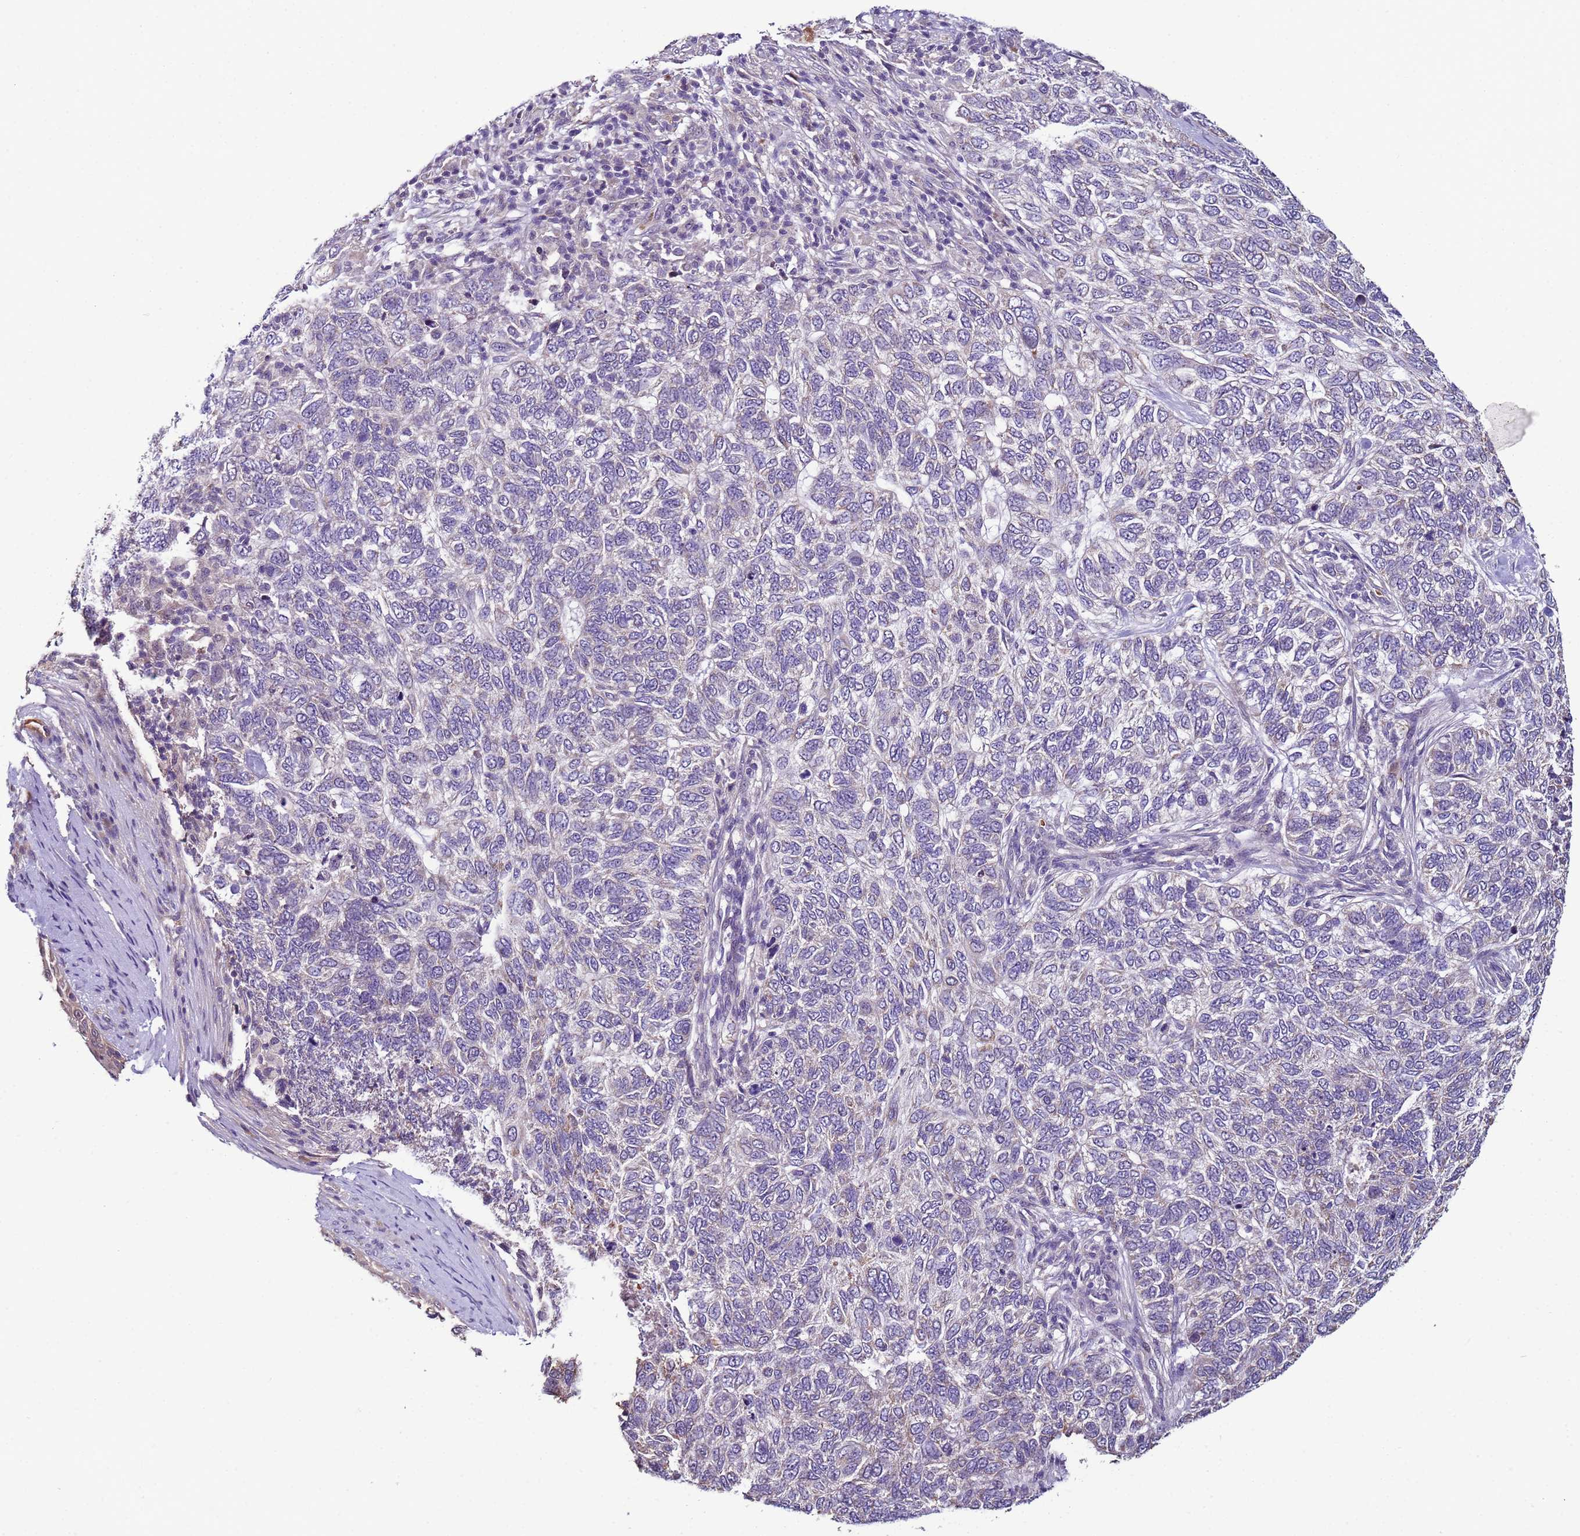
{"staining": {"intensity": "negative", "quantity": "none", "location": "none"}, "tissue": "skin cancer", "cell_type": "Tumor cells", "image_type": "cancer", "snomed": [{"axis": "morphology", "description": "Basal cell carcinoma"}, {"axis": "topography", "description": "Skin"}], "caption": "DAB immunohistochemical staining of human skin basal cell carcinoma displays no significant expression in tumor cells. The staining was performed using DAB to visualize the protein expression in brown, while the nuclei were stained in blue with hematoxylin (Magnification: 20x).", "gene": "CLHC1", "patient": {"sex": "female", "age": 65}}